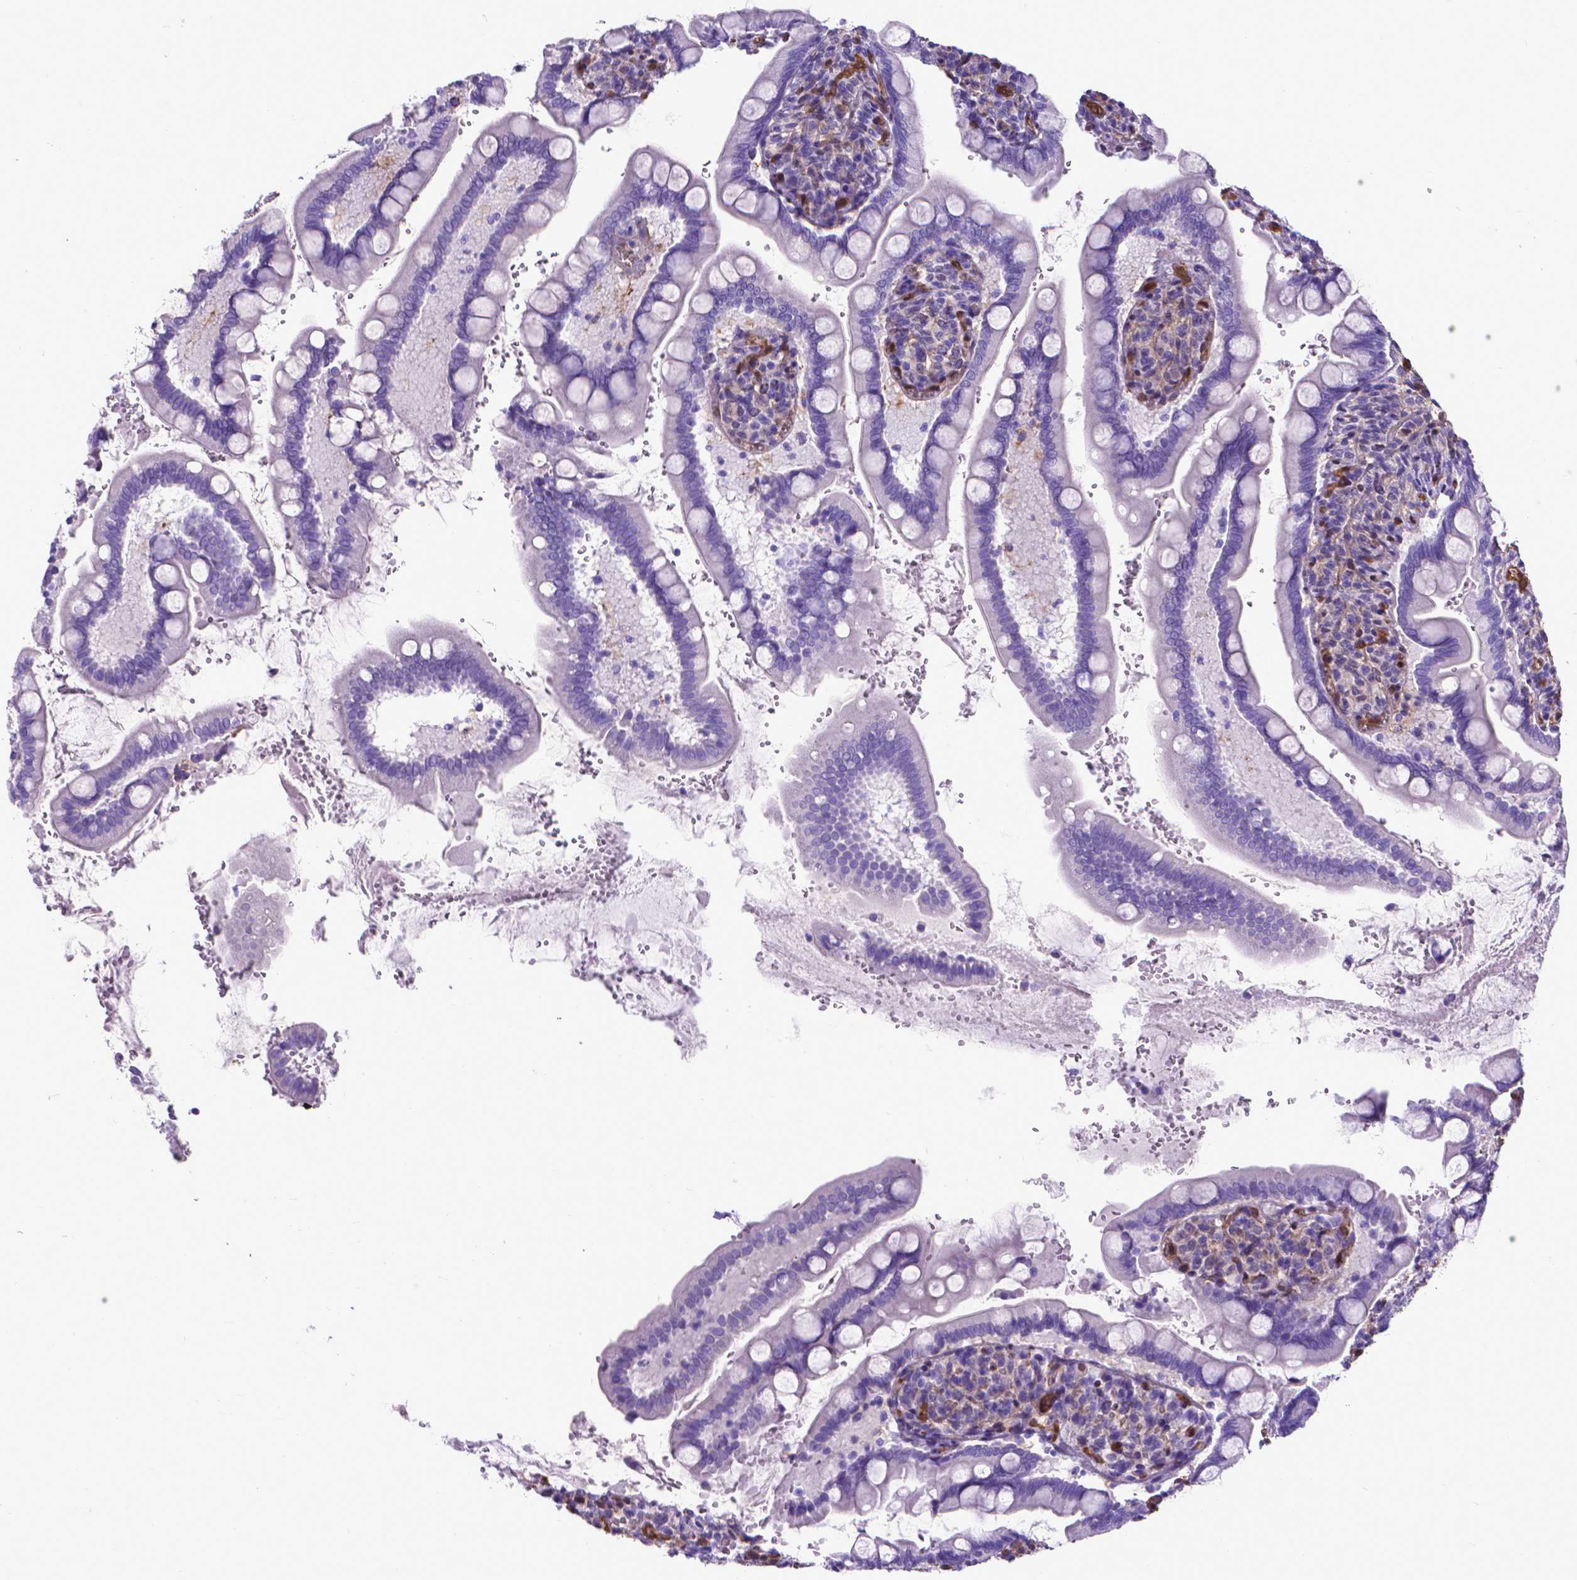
{"staining": {"intensity": "negative", "quantity": "none", "location": "none"}, "tissue": "small intestine", "cell_type": "Glandular cells", "image_type": "normal", "snomed": [{"axis": "morphology", "description": "Normal tissue, NOS"}, {"axis": "topography", "description": "Small intestine"}], "caption": "Immunohistochemistry micrograph of unremarkable small intestine: small intestine stained with DAB reveals no significant protein positivity in glandular cells. (DAB (3,3'-diaminobenzidine) IHC, high magnification).", "gene": "CLIC4", "patient": {"sex": "female", "age": 56}}